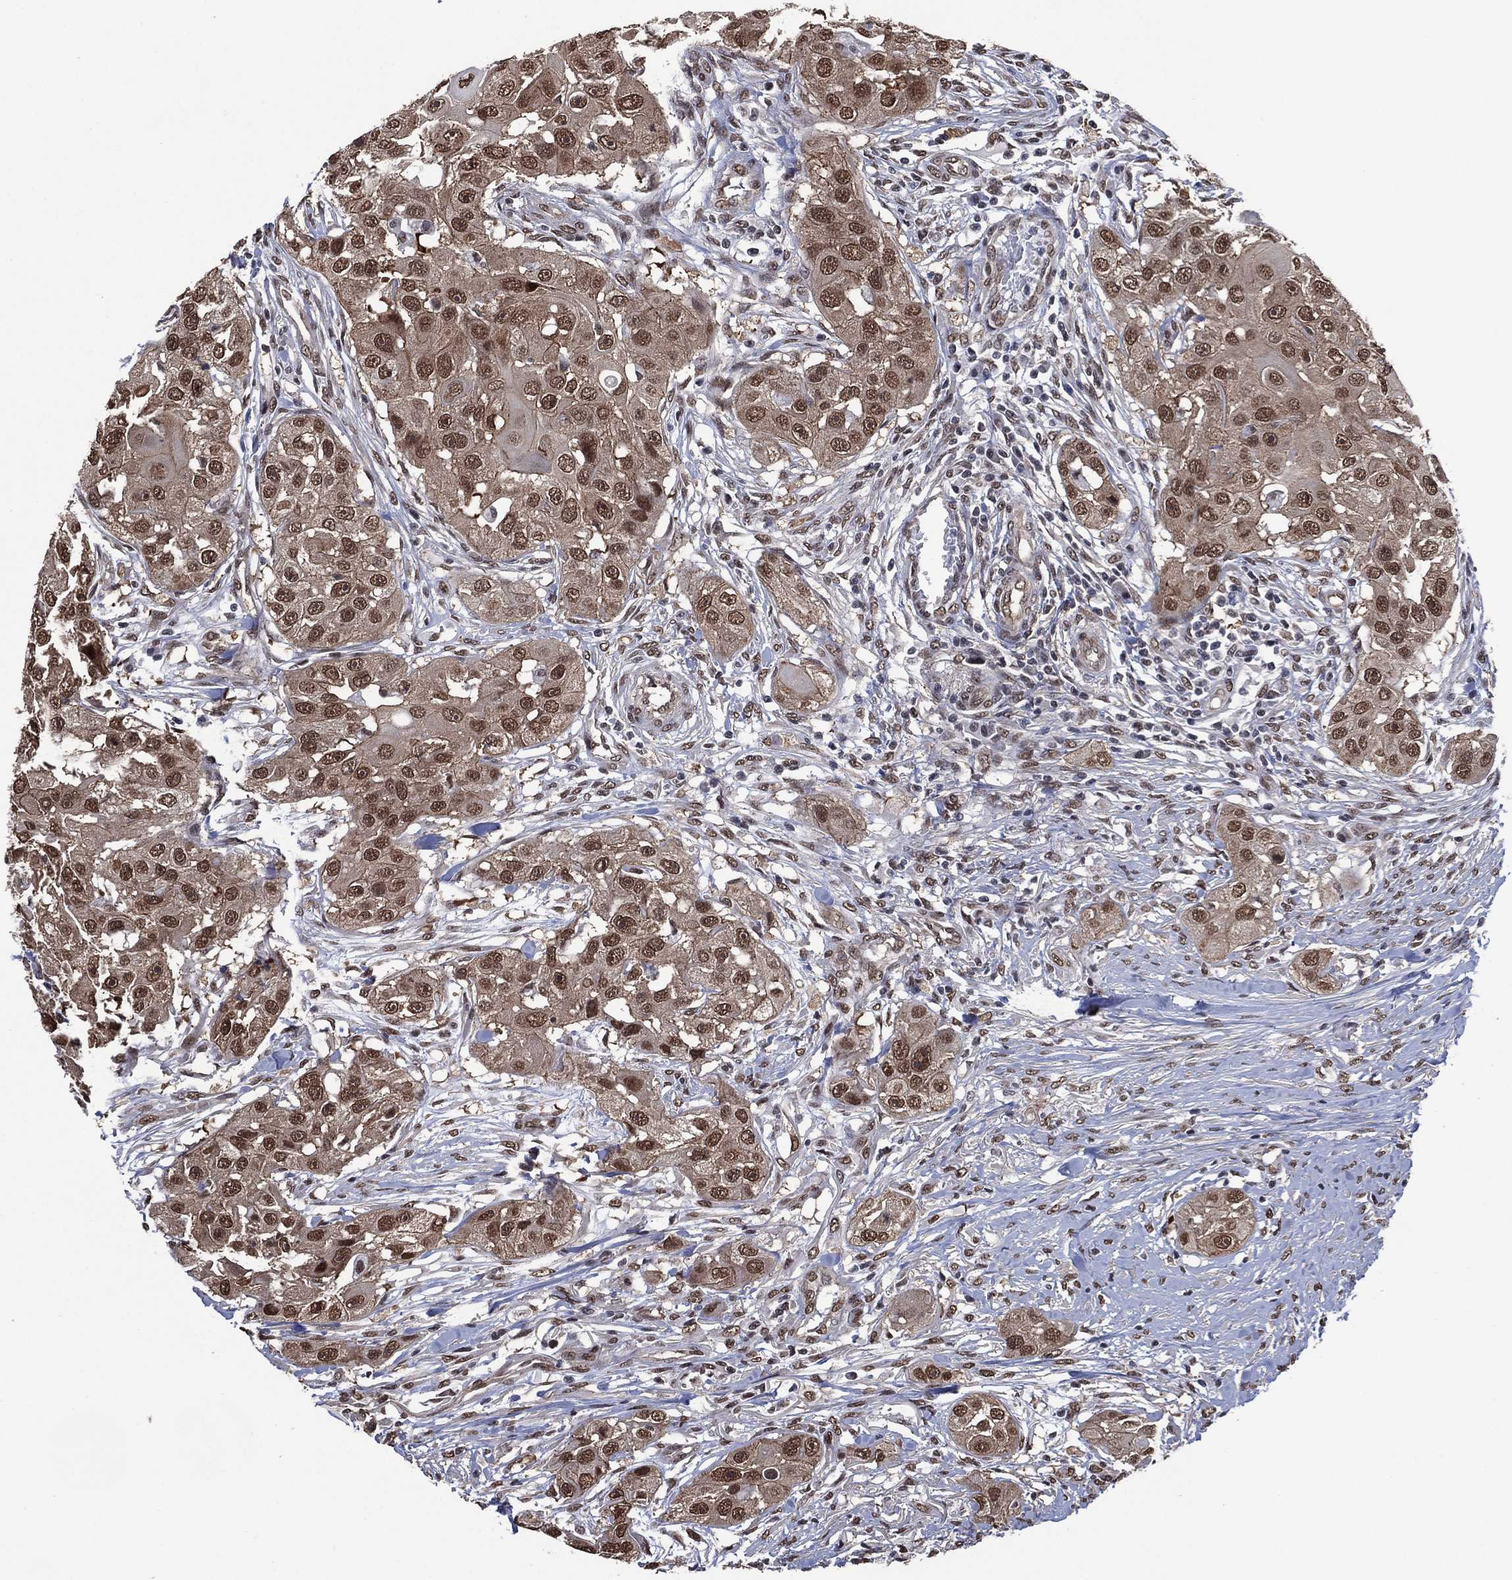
{"staining": {"intensity": "moderate", "quantity": ">75%", "location": "nuclear"}, "tissue": "head and neck cancer", "cell_type": "Tumor cells", "image_type": "cancer", "snomed": [{"axis": "morphology", "description": "Squamous cell carcinoma, NOS"}, {"axis": "topography", "description": "Head-Neck"}], "caption": "Moderate nuclear protein staining is identified in about >75% of tumor cells in head and neck cancer (squamous cell carcinoma).", "gene": "EHMT1", "patient": {"sex": "male", "age": 51}}